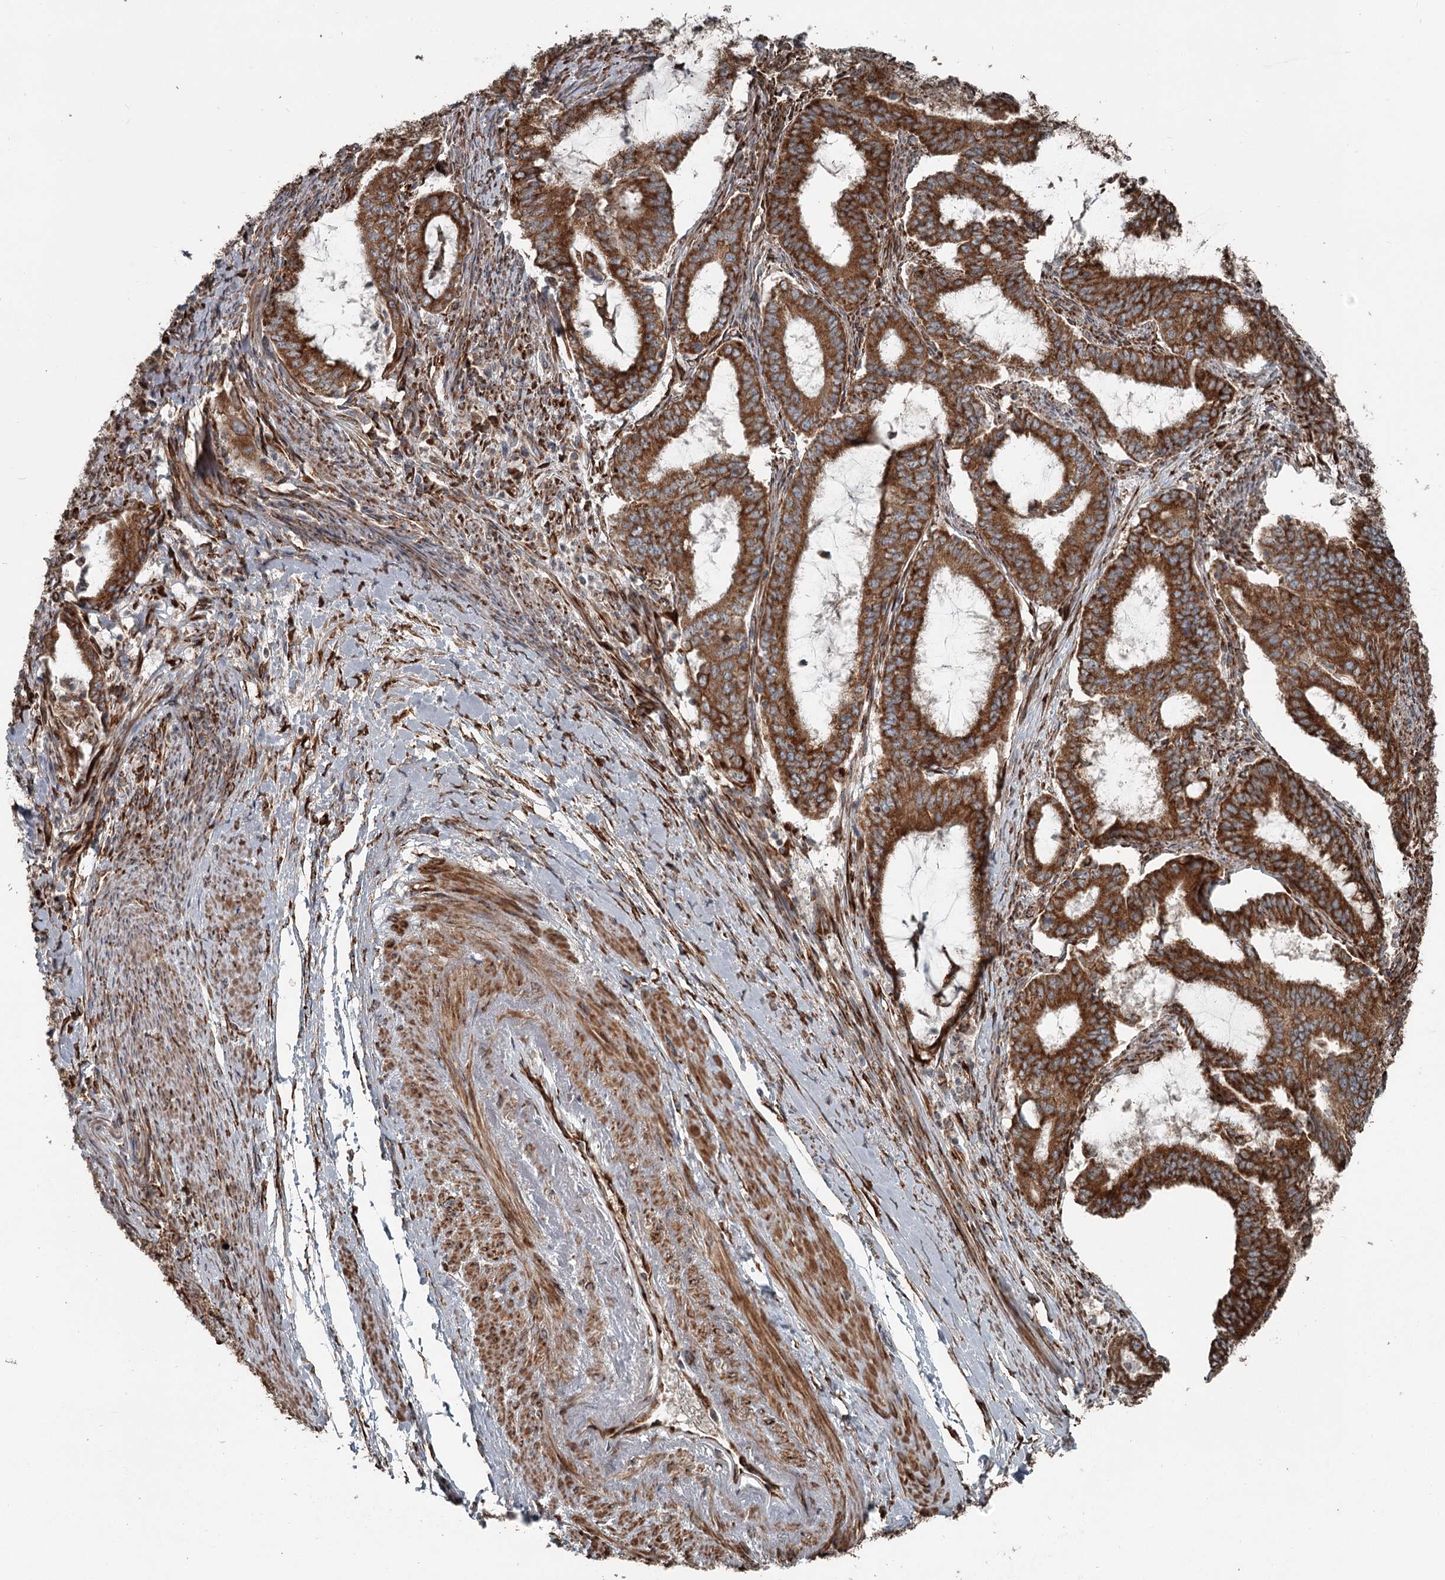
{"staining": {"intensity": "strong", "quantity": ">75%", "location": "cytoplasmic/membranous"}, "tissue": "endometrial cancer", "cell_type": "Tumor cells", "image_type": "cancer", "snomed": [{"axis": "morphology", "description": "Adenocarcinoma, NOS"}, {"axis": "topography", "description": "Endometrium"}], "caption": "Adenocarcinoma (endometrial) was stained to show a protein in brown. There is high levels of strong cytoplasmic/membranous expression in approximately >75% of tumor cells.", "gene": "RASSF8", "patient": {"sex": "female", "age": 51}}